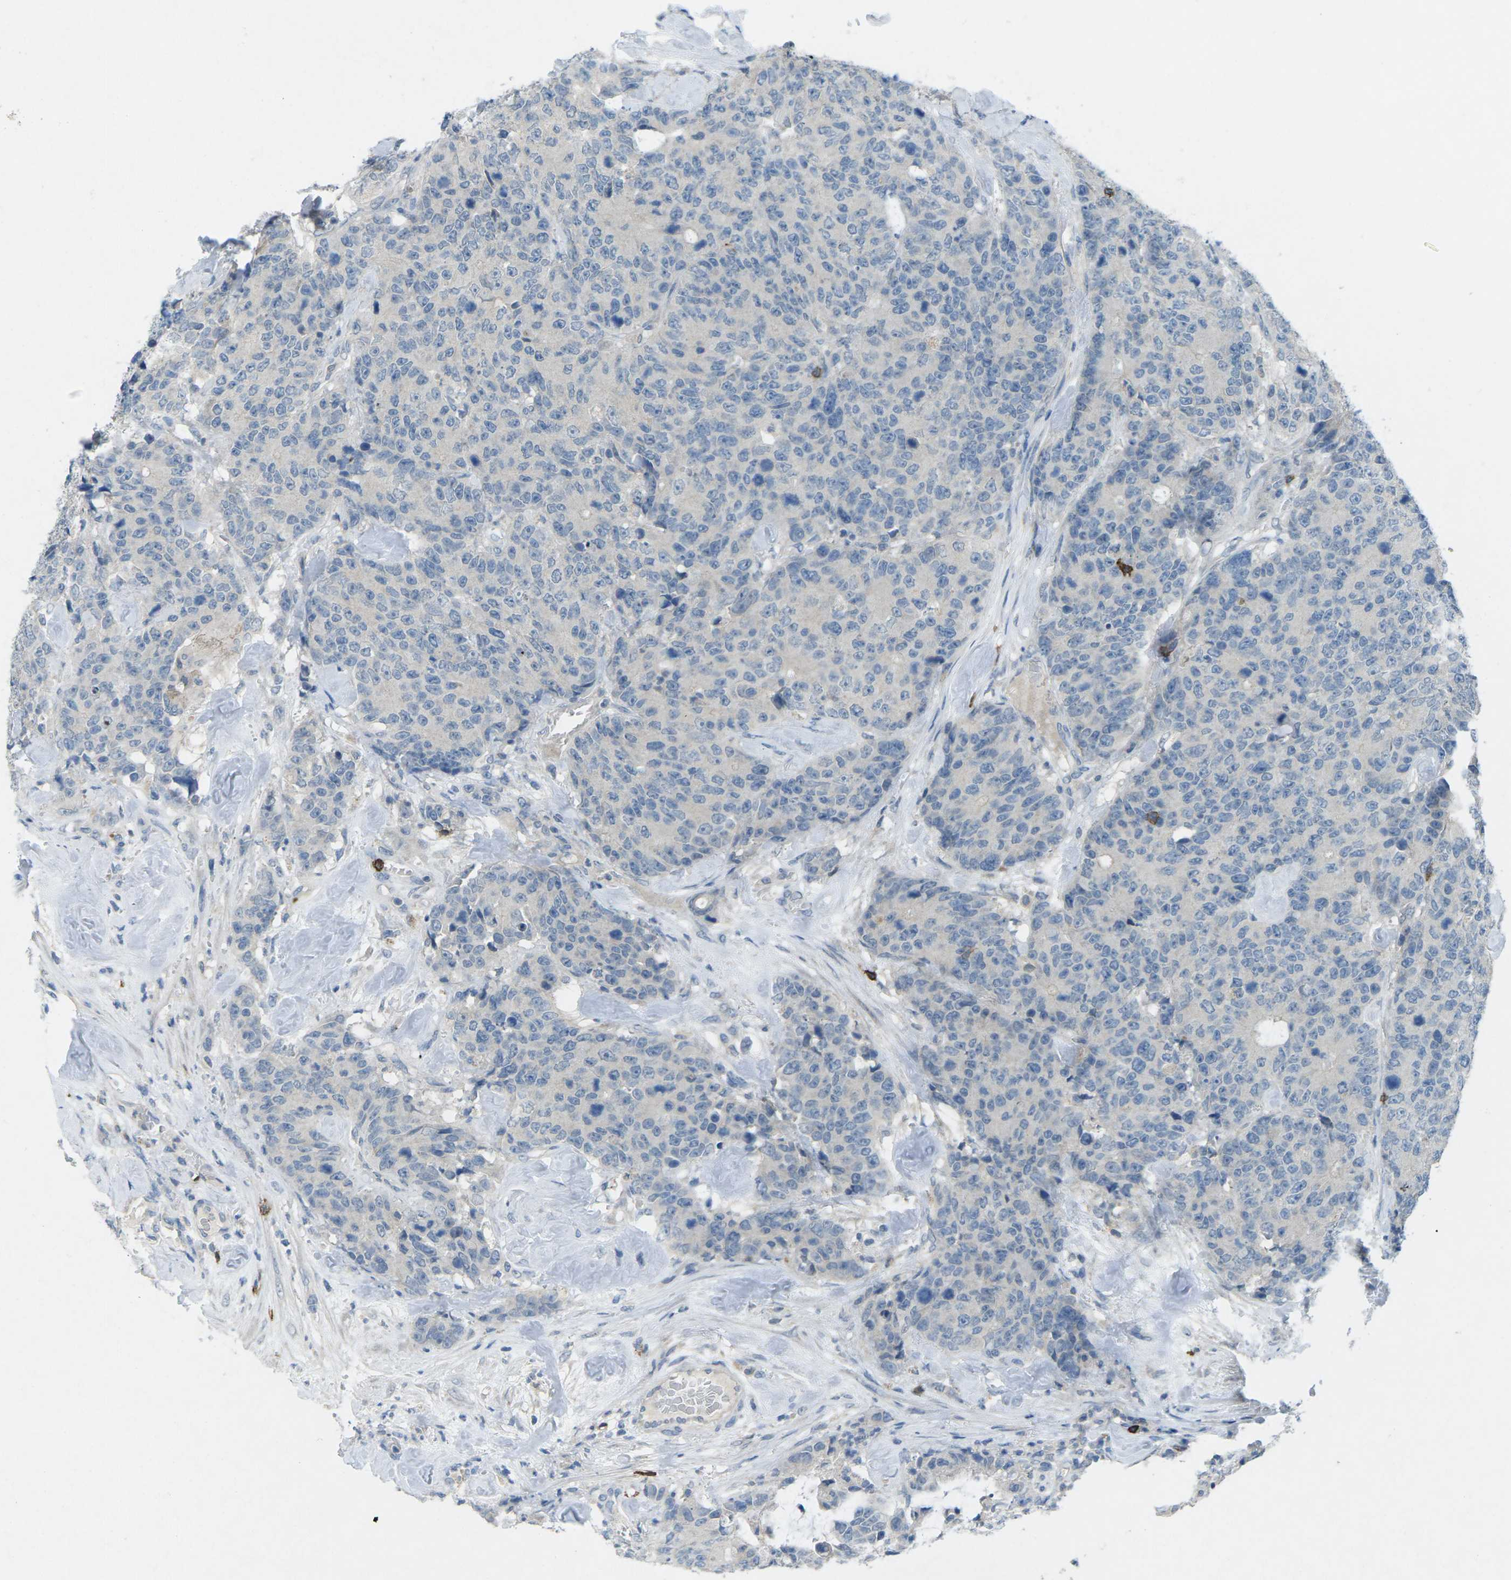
{"staining": {"intensity": "negative", "quantity": "none", "location": "none"}, "tissue": "colorectal cancer", "cell_type": "Tumor cells", "image_type": "cancer", "snomed": [{"axis": "morphology", "description": "Adenocarcinoma, NOS"}, {"axis": "topography", "description": "Colon"}], "caption": "Immunohistochemical staining of colorectal cancer (adenocarcinoma) displays no significant positivity in tumor cells. The staining was performed using DAB to visualize the protein expression in brown, while the nuclei were stained in blue with hematoxylin (Magnification: 20x).", "gene": "CD19", "patient": {"sex": "female", "age": 86}}